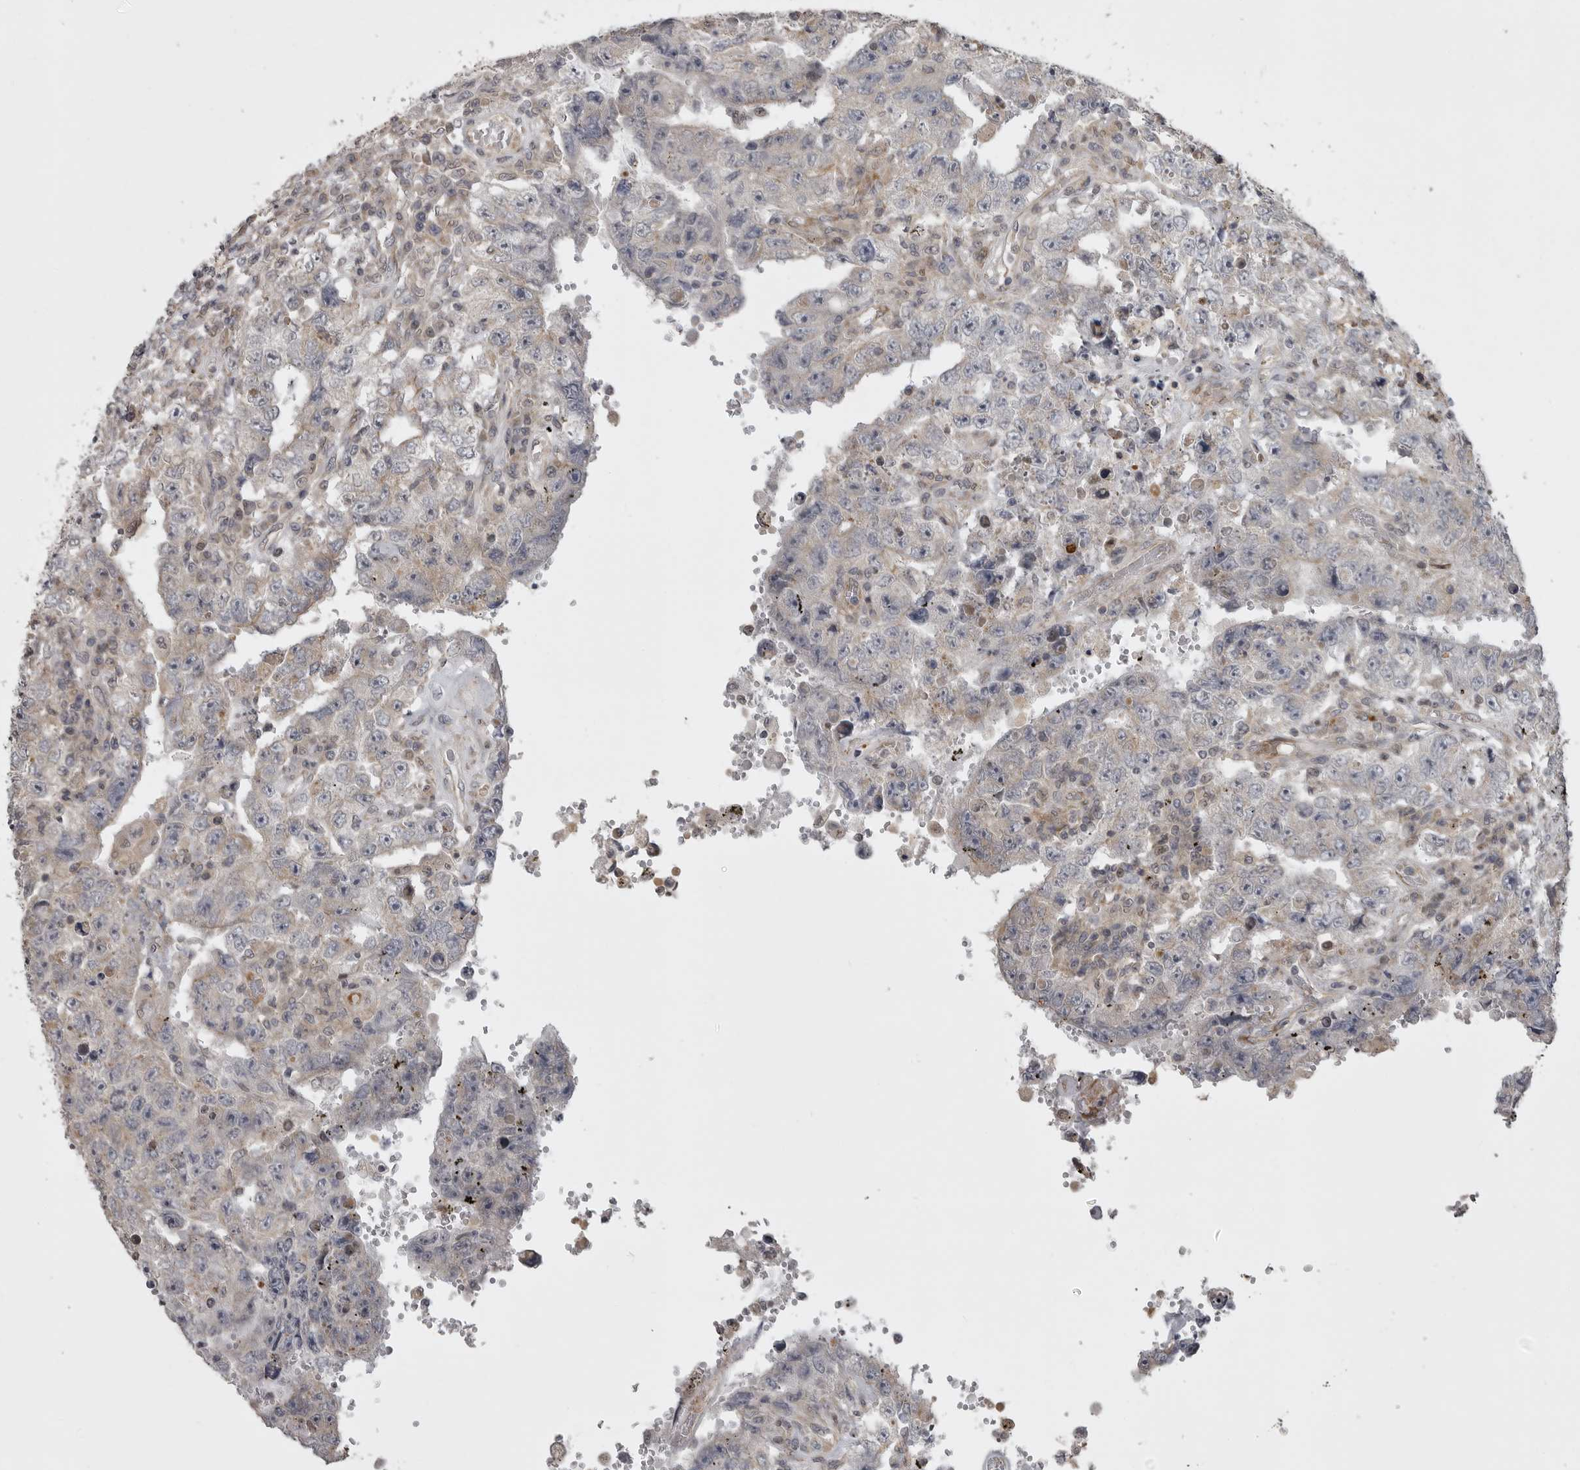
{"staining": {"intensity": "negative", "quantity": "none", "location": "none"}, "tissue": "testis cancer", "cell_type": "Tumor cells", "image_type": "cancer", "snomed": [{"axis": "morphology", "description": "Carcinoma, Embryonal, NOS"}, {"axis": "topography", "description": "Testis"}], "caption": "High magnification brightfield microscopy of testis cancer (embryonal carcinoma) stained with DAB (3,3'-diaminobenzidine) (brown) and counterstained with hematoxylin (blue): tumor cells show no significant positivity.", "gene": "ZNRF1", "patient": {"sex": "male", "age": 26}}